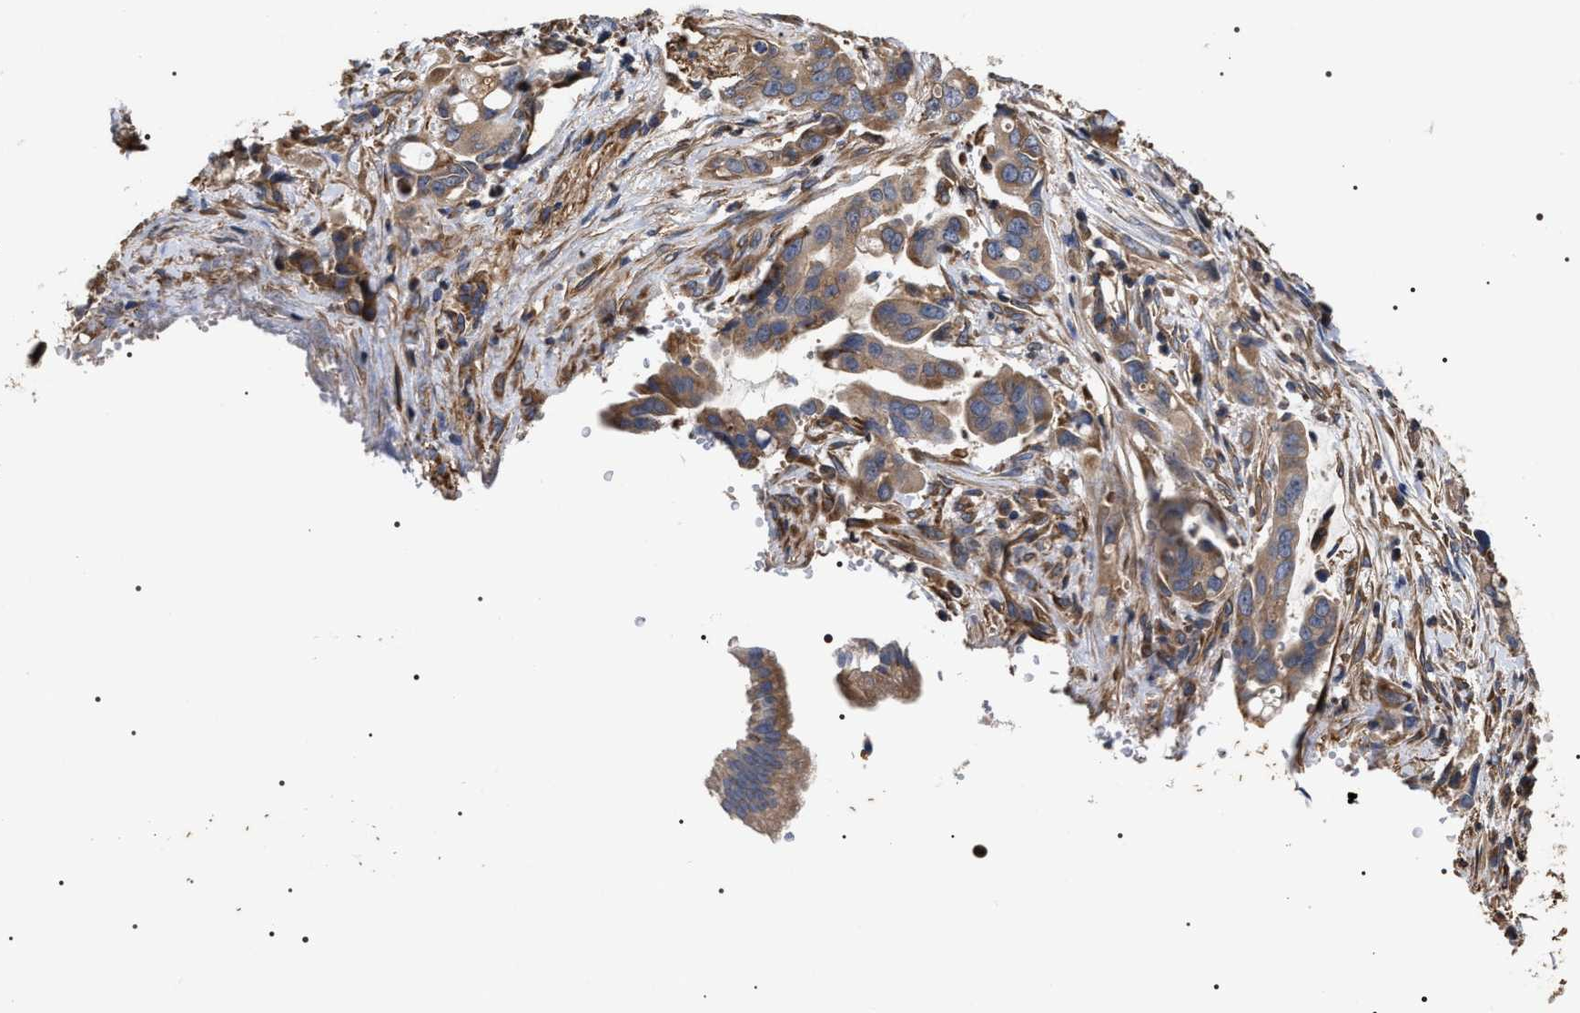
{"staining": {"intensity": "moderate", "quantity": ">75%", "location": "cytoplasmic/membranous"}, "tissue": "pancreatic cancer", "cell_type": "Tumor cells", "image_type": "cancer", "snomed": [{"axis": "morphology", "description": "Adenocarcinoma, NOS"}, {"axis": "topography", "description": "Pancreas"}], "caption": "Pancreatic adenocarcinoma stained with DAB (3,3'-diaminobenzidine) IHC displays medium levels of moderate cytoplasmic/membranous positivity in about >75% of tumor cells. (DAB IHC, brown staining for protein, blue staining for nuclei).", "gene": "TSPAN33", "patient": {"sex": "female", "age": 70}}